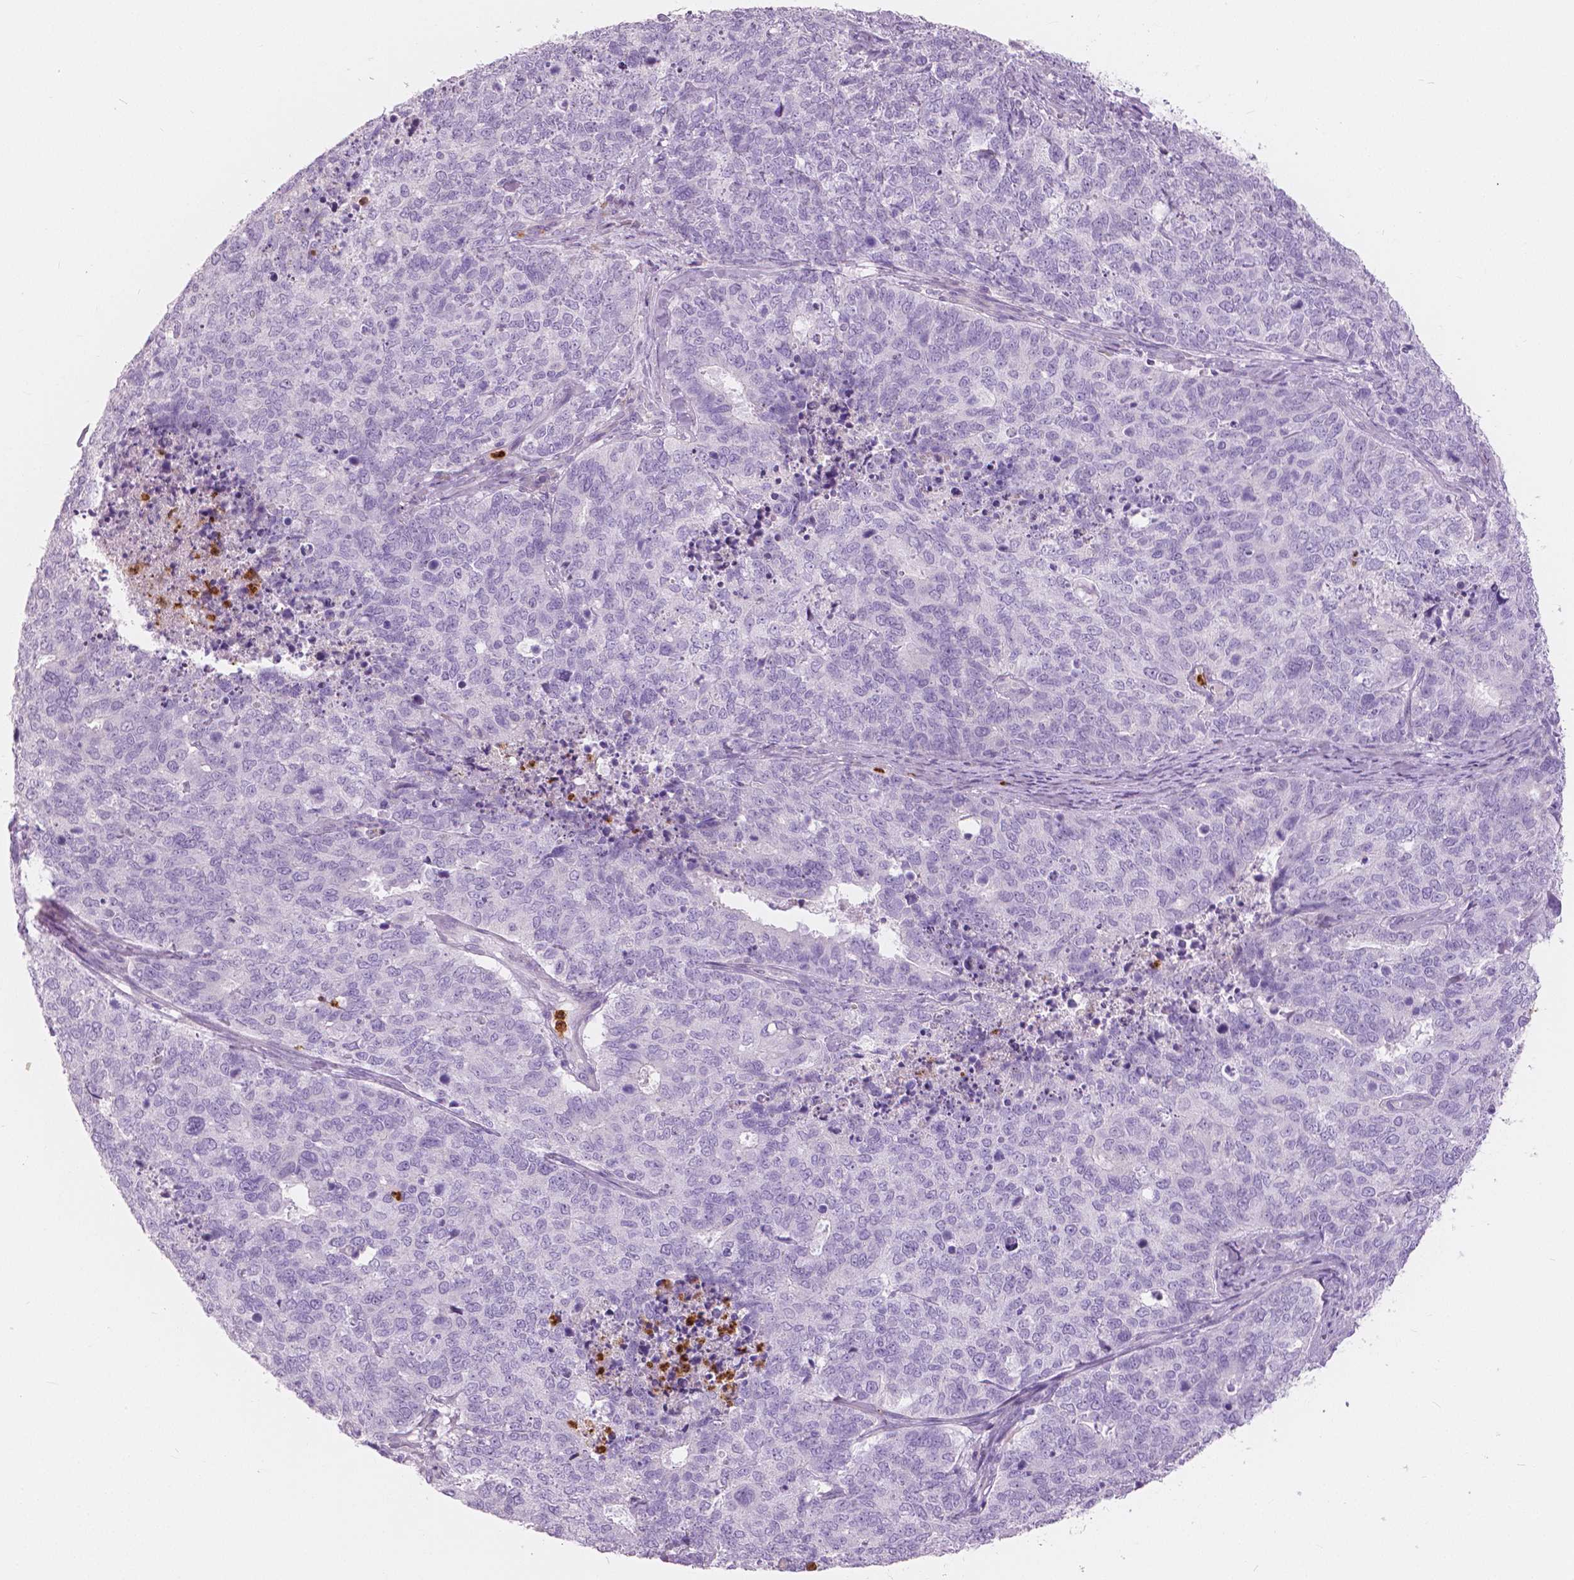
{"staining": {"intensity": "negative", "quantity": "none", "location": "none"}, "tissue": "cervical cancer", "cell_type": "Tumor cells", "image_type": "cancer", "snomed": [{"axis": "morphology", "description": "Adenocarcinoma, NOS"}, {"axis": "topography", "description": "Cervix"}], "caption": "Immunohistochemistry micrograph of neoplastic tissue: human cervical cancer stained with DAB (3,3'-diaminobenzidine) reveals no significant protein positivity in tumor cells.", "gene": "CXCR2", "patient": {"sex": "female", "age": 63}}